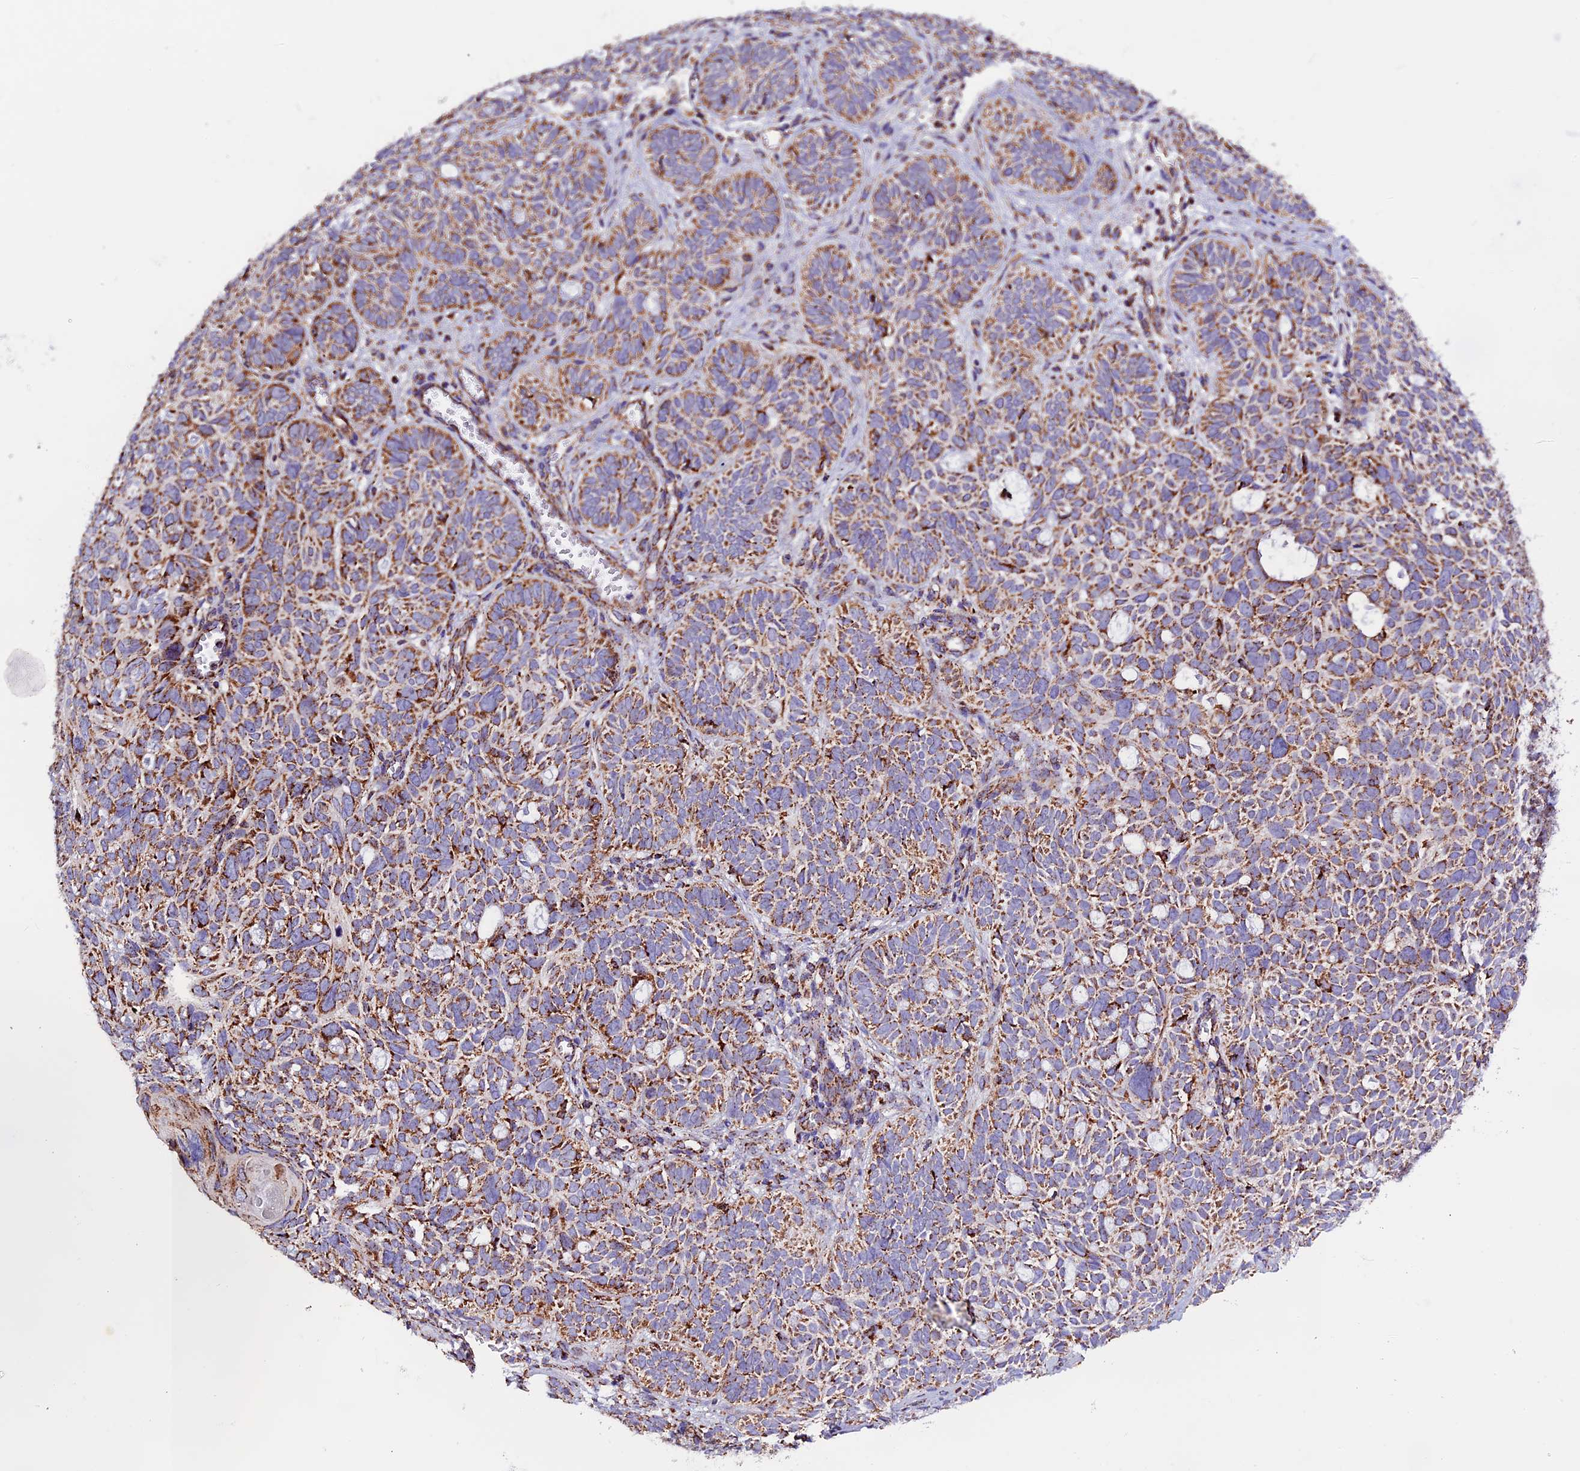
{"staining": {"intensity": "moderate", "quantity": ">75%", "location": "cytoplasmic/membranous"}, "tissue": "skin cancer", "cell_type": "Tumor cells", "image_type": "cancer", "snomed": [{"axis": "morphology", "description": "Basal cell carcinoma"}, {"axis": "topography", "description": "Skin"}], "caption": "Immunohistochemistry (IHC) (DAB) staining of human skin cancer displays moderate cytoplasmic/membranous protein expression in approximately >75% of tumor cells.", "gene": "CX3CL1", "patient": {"sex": "male", "age": 69}}